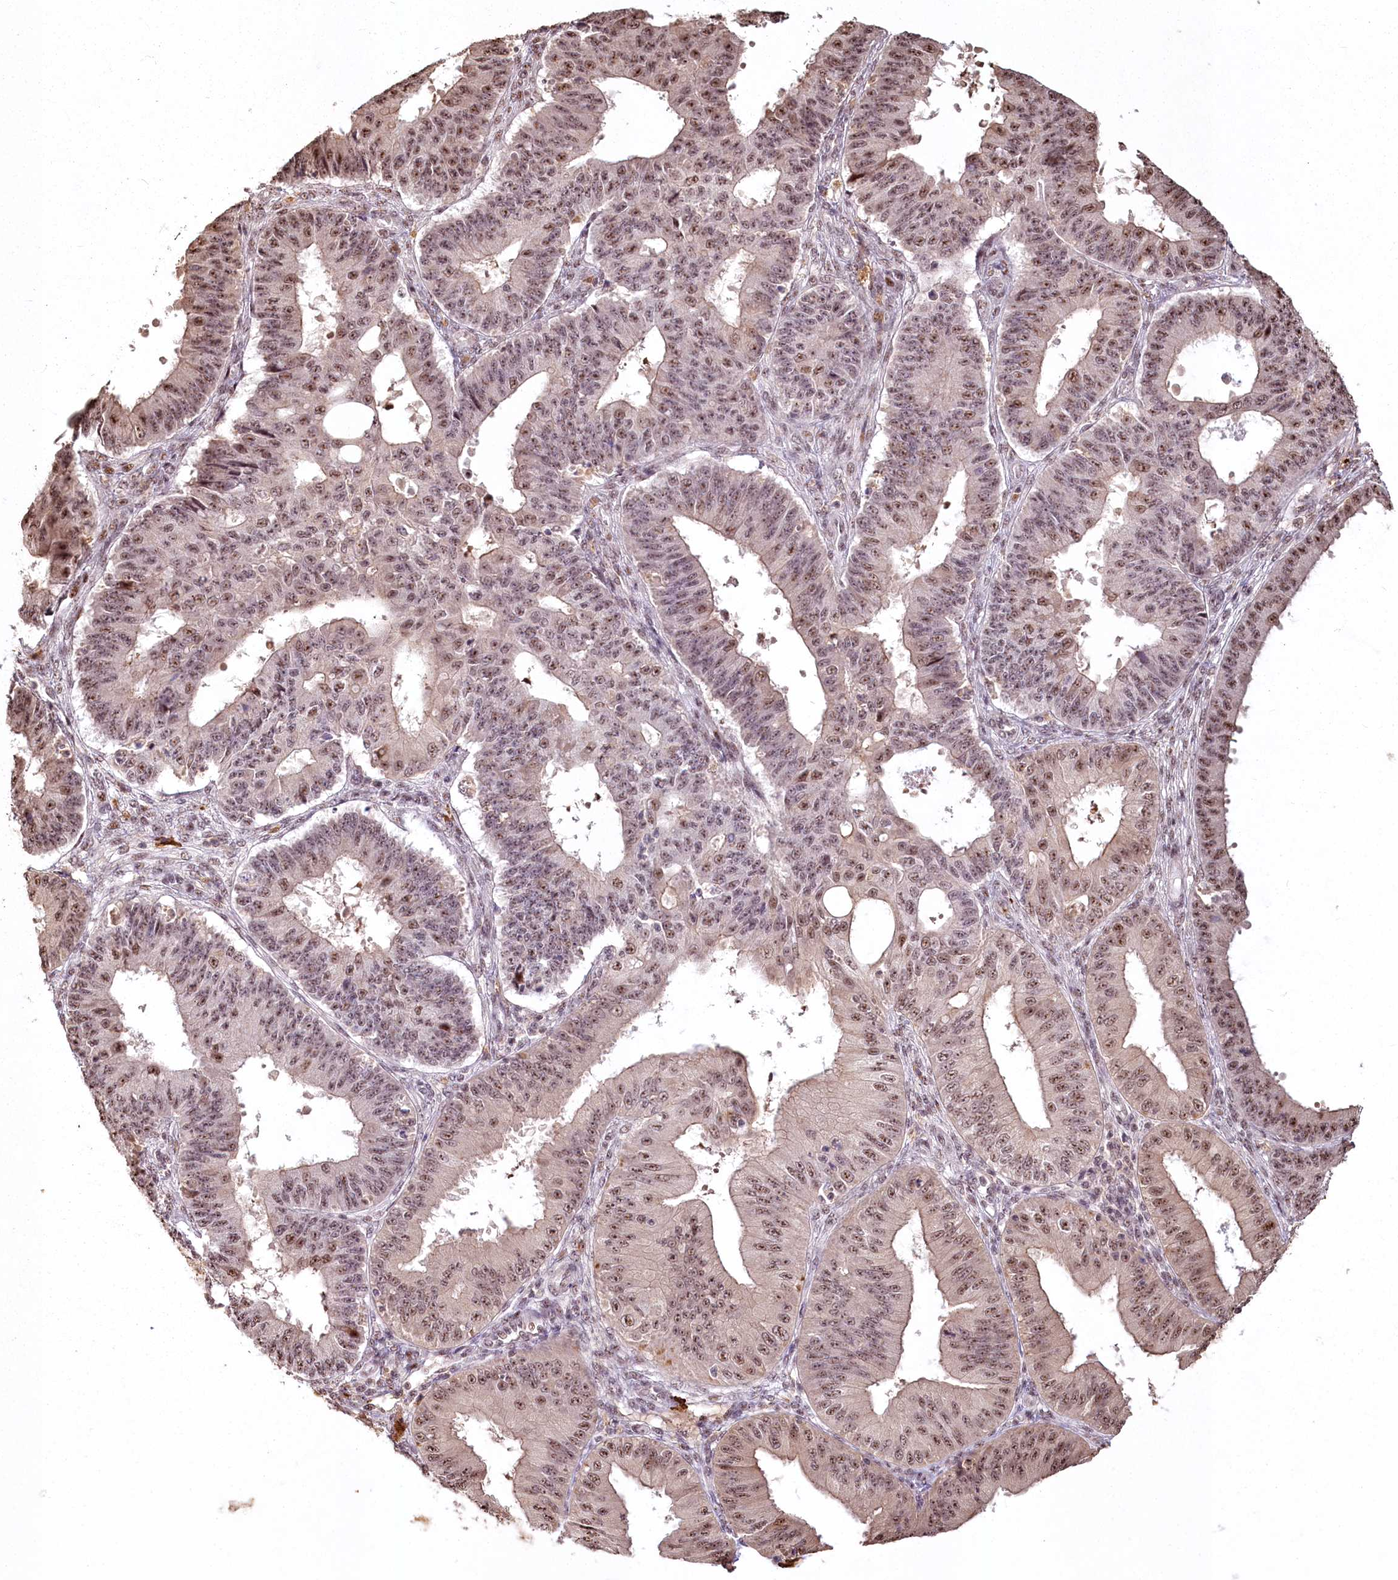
{"staining": {"intensity": "weak", "quantity": ">75%", "location": "nuclear"}, "tissue": "ovarian cancer", "cell_type": "Tumor cells", "image_type": "cancer", "snomed": [{"axis": "morphology", "description": "Carcinoma, endometroid"}, {"axis": "topography", "description": "Appendix"}, {"axis": "topography", "description": "Ovary"}], "caption": "IHC (DAB (3,3'-diaminobenzidine)) staining of endometroid carcinoma (ovarian) displays weak nuclear protein staining in about >75% of tumor cells.", "gene": "PYROXD1", "patient": {"sex": "female", "age": 42}}